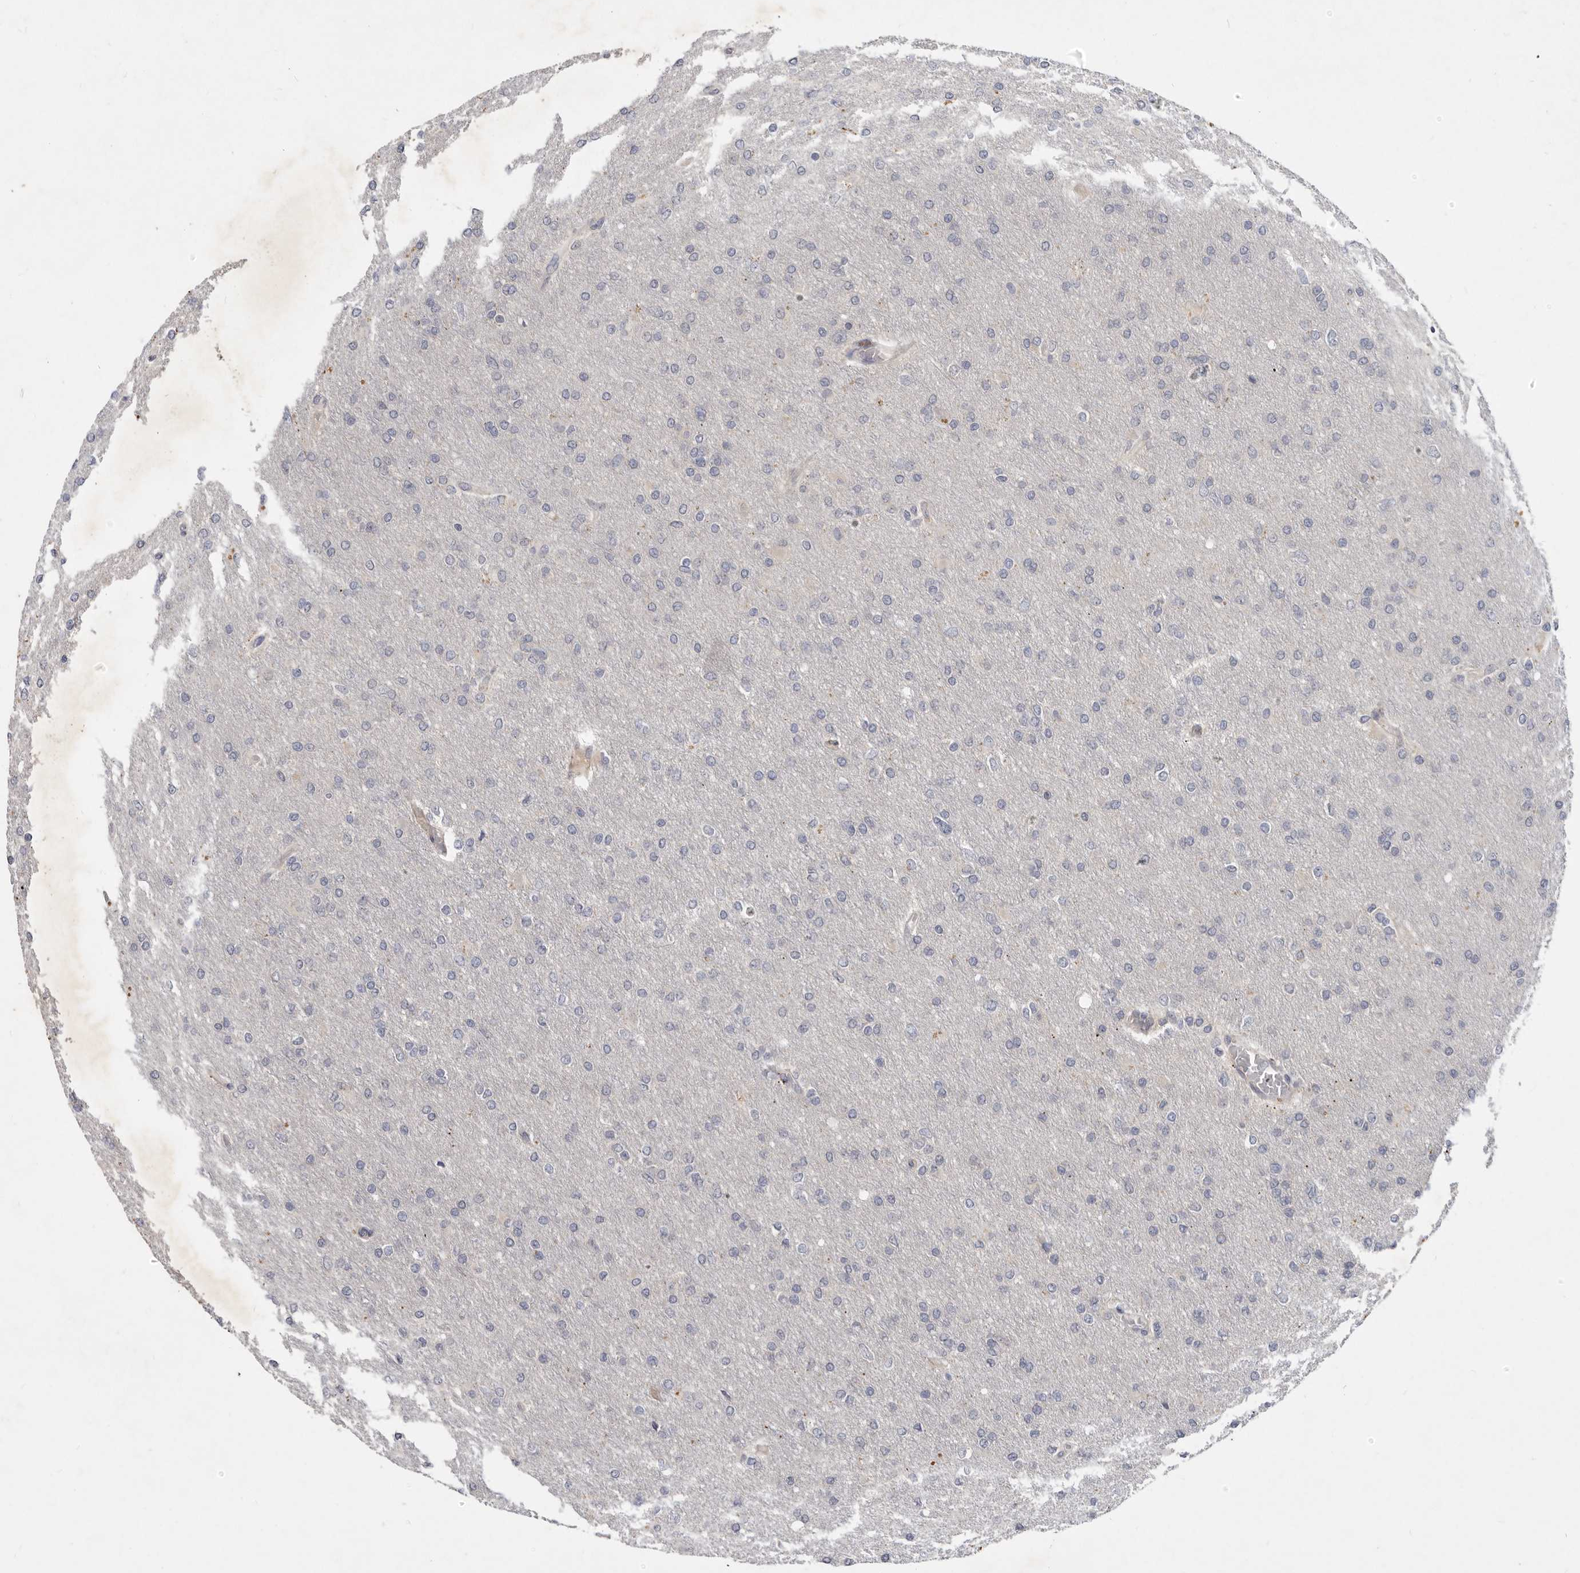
{"staining": {"intensity": "negative", "quantity": "none", "location": "none"}, "tissue": "glioma", "cell_type": "Tumor cells", "image_type": "cancer", "snomed": [{"axis": "morphology", "description": "Glioma, malignant, High grade"}, {"axis": "topography", "description": "Cerebral cortex"}], "caption": "Tumor cells are negative for brown protein staining in glioma.", "gene": "SLC22A1", "patient": {"sex": "female", "age": 36}}